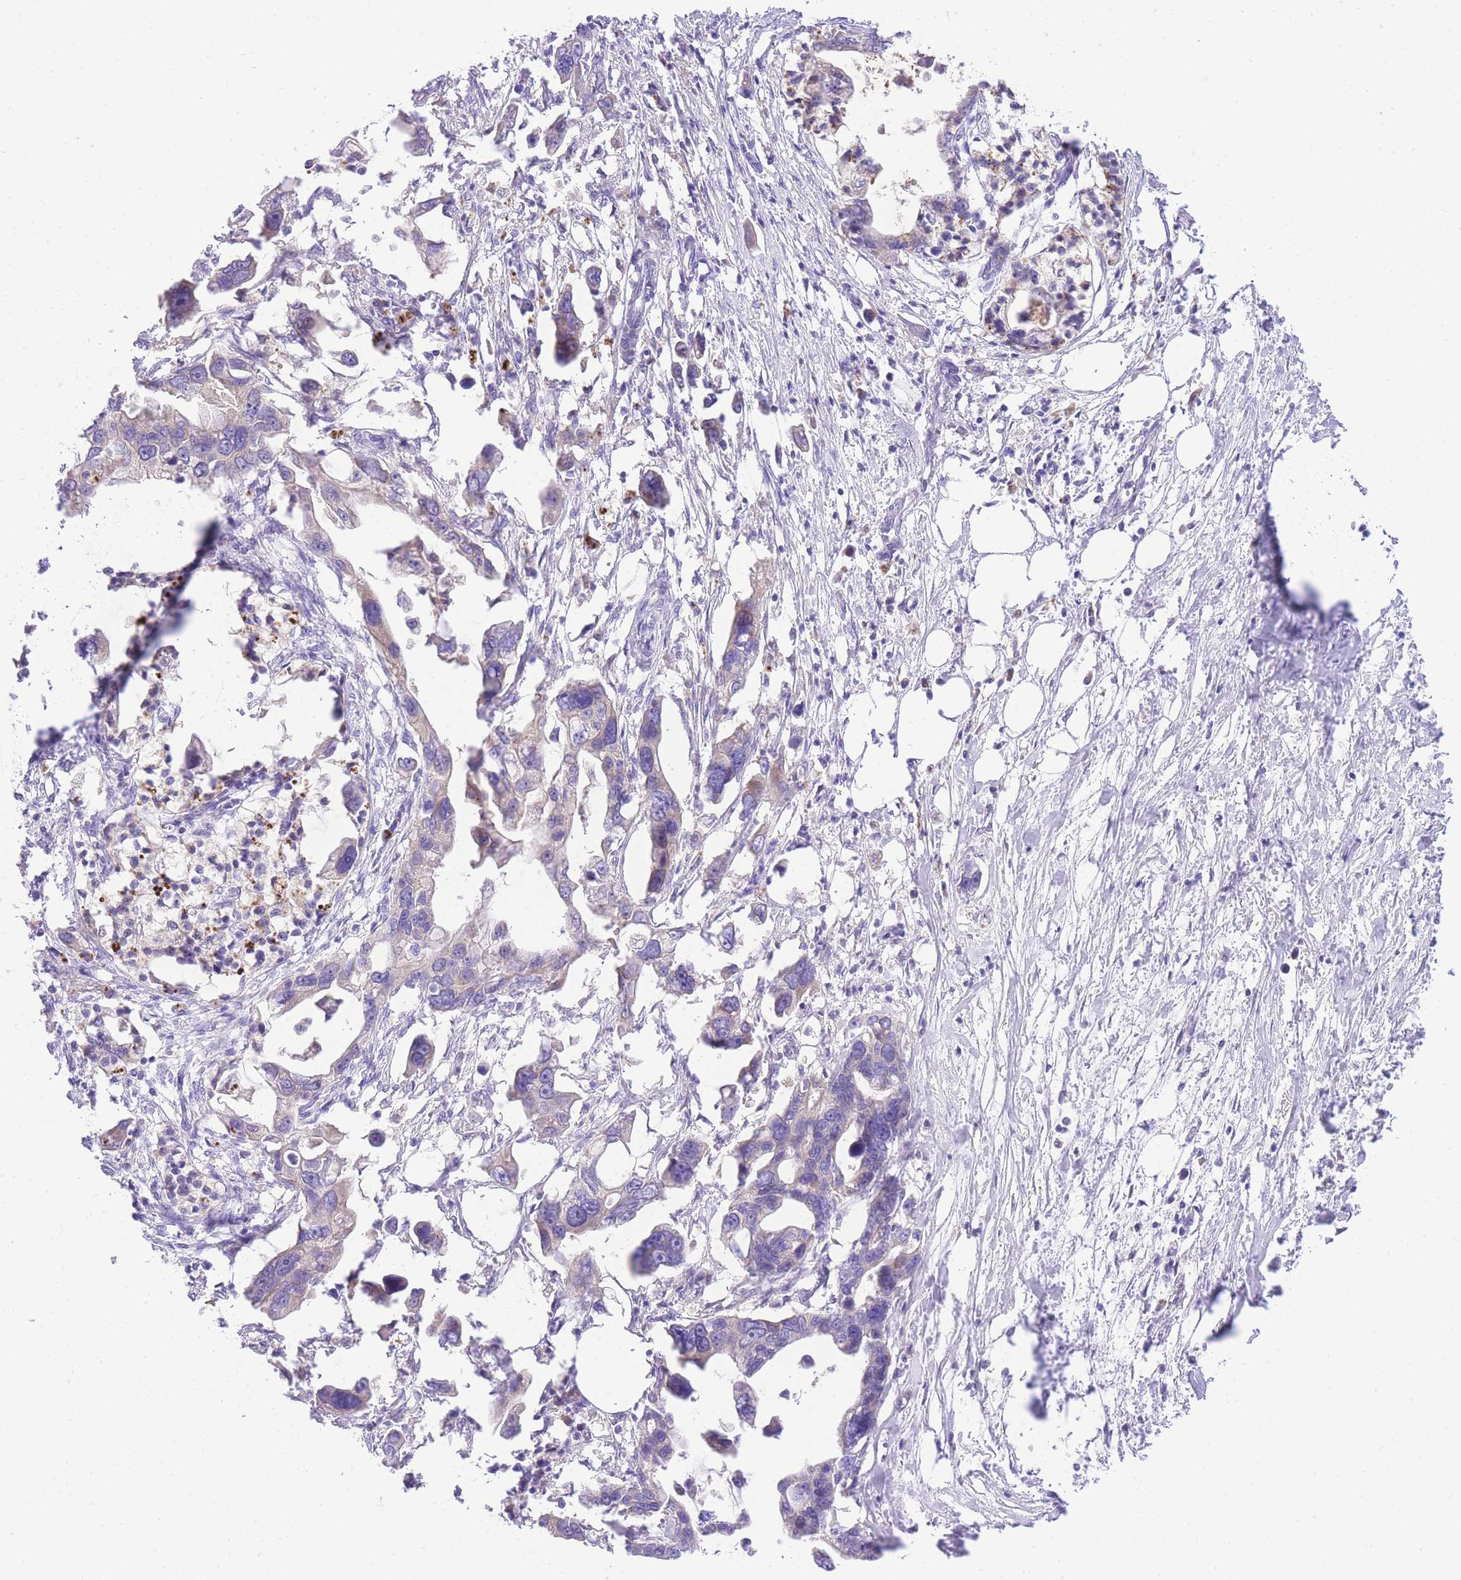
{"staining": {"intensity": "negative", "quantity": "none", "location": "none"}, "tissue": "pancreatic cancer", "cell_type": "Tumor cells", "image_type": "cancer", "snomed": [{"axis": "morphology", "description": "Adenocarcinoma, NOS"}, {"axis": "topography", "description": "Pancreas"}], "caption": "IHC micrograph of neoplastic tissue: pancreatic adenocarcinoma stained with DAB (3,3'-diaminobenzidine) exhibits no significant protein staining in tumor cells. The staining is performed using DAB (3,3'-diaminobenzidine) brown chromogen with nuclei counter-stained in using hematoxylin.", "gene": "LIPH", "patient": {"sex": "female", "age": 83}}